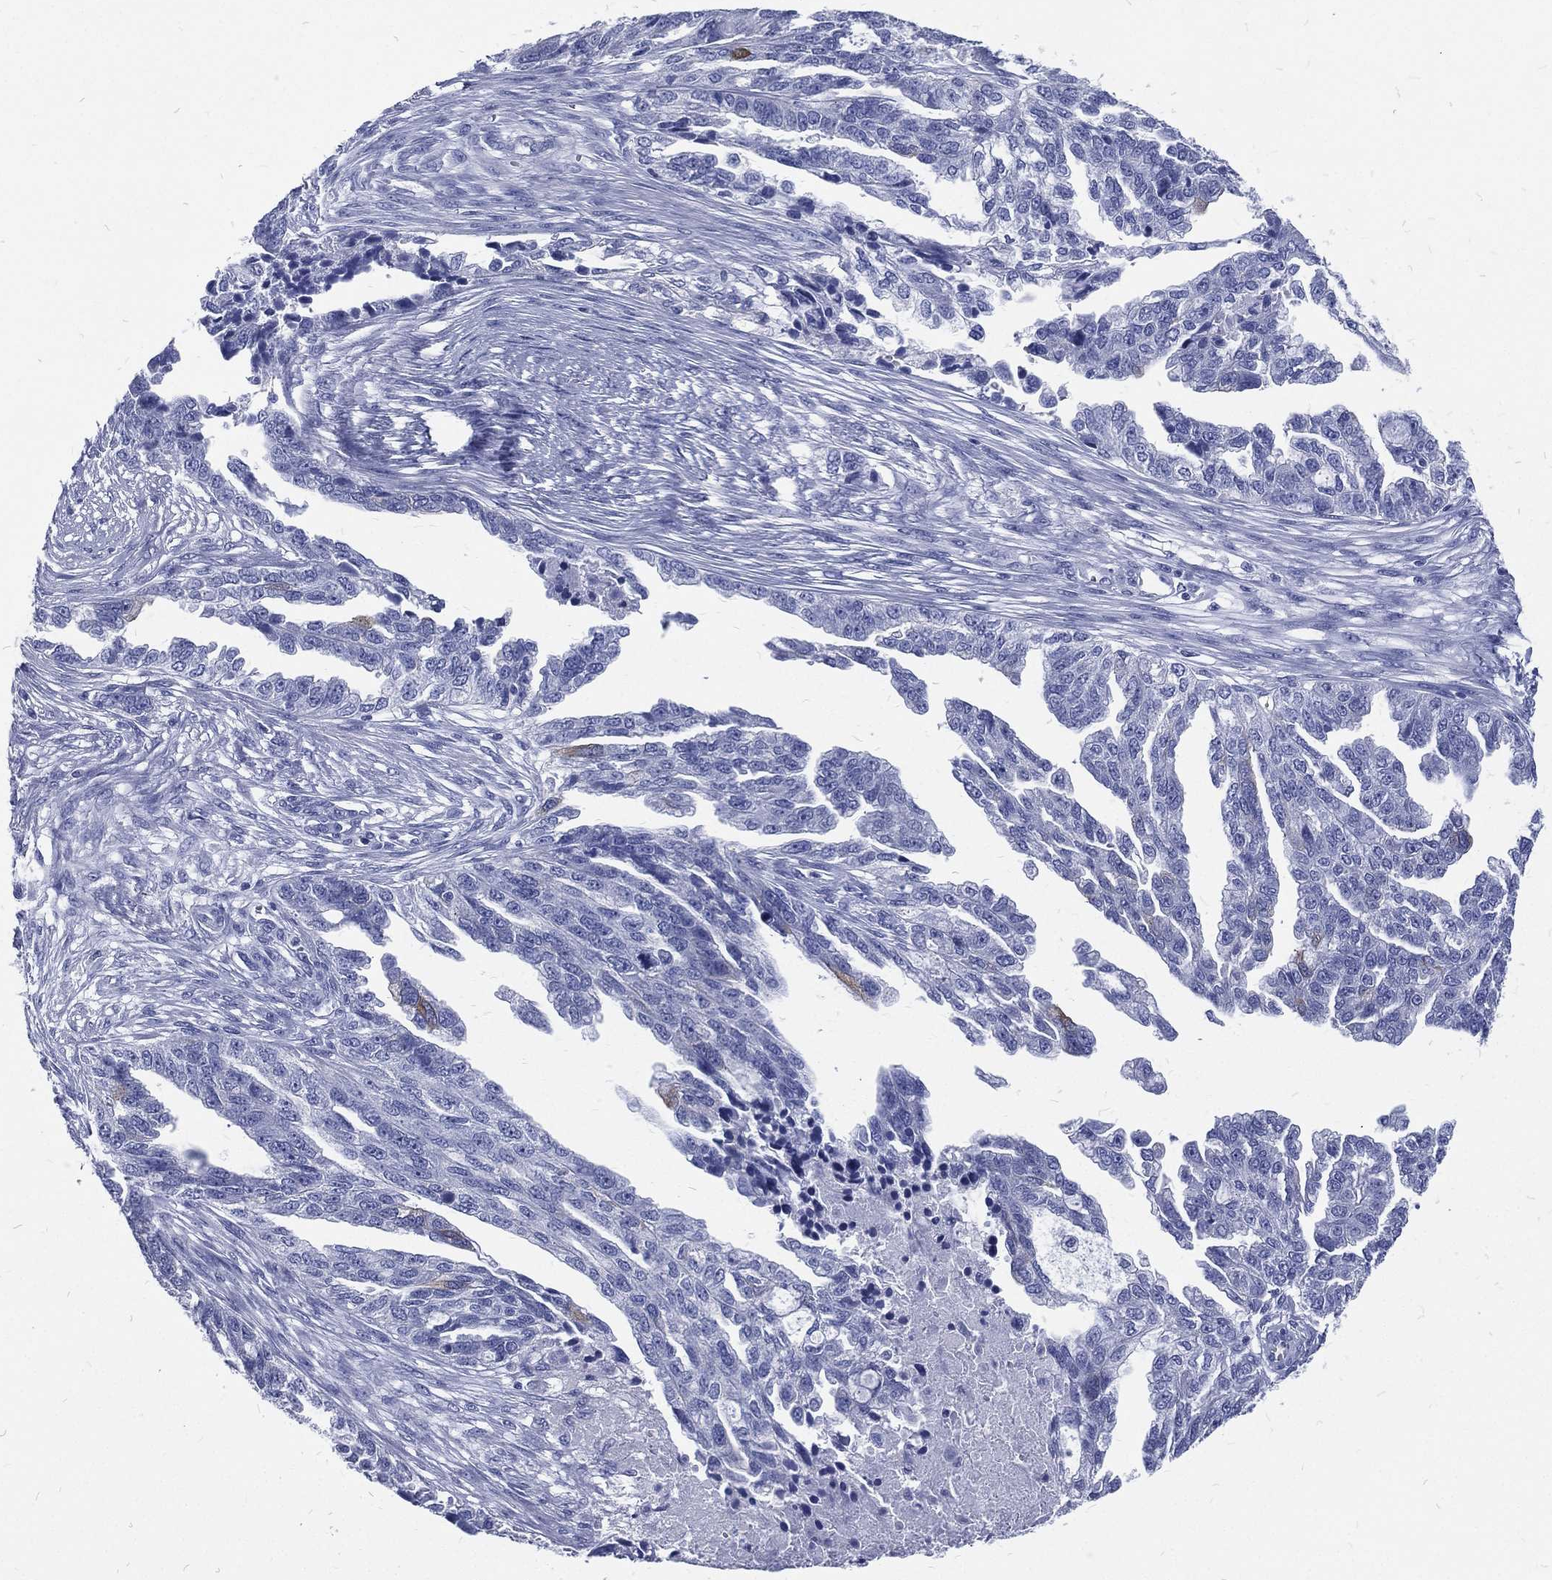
{"staining": {"intensity": "moderate", "quantity": "<25%", "location": "cytoplasmic/membranous"}, "tissue": "ovarian cancer", "cell_type": "Tumor cells", "image_type": "cancer", "snomed": [{"axis": "morphology", "description": "Cystadenocarcinoma, serous, NOS"}, {"axis": "topography", "description": "Ovary"}], "caption": "Human ovarian cancer stained for a protein (brown) shows moderate cytoplasmic/membranous positive staining in about <25% of tumor cells.", "gene": "RSPH4A", "patient": {"sex": "female", "age": 51}}